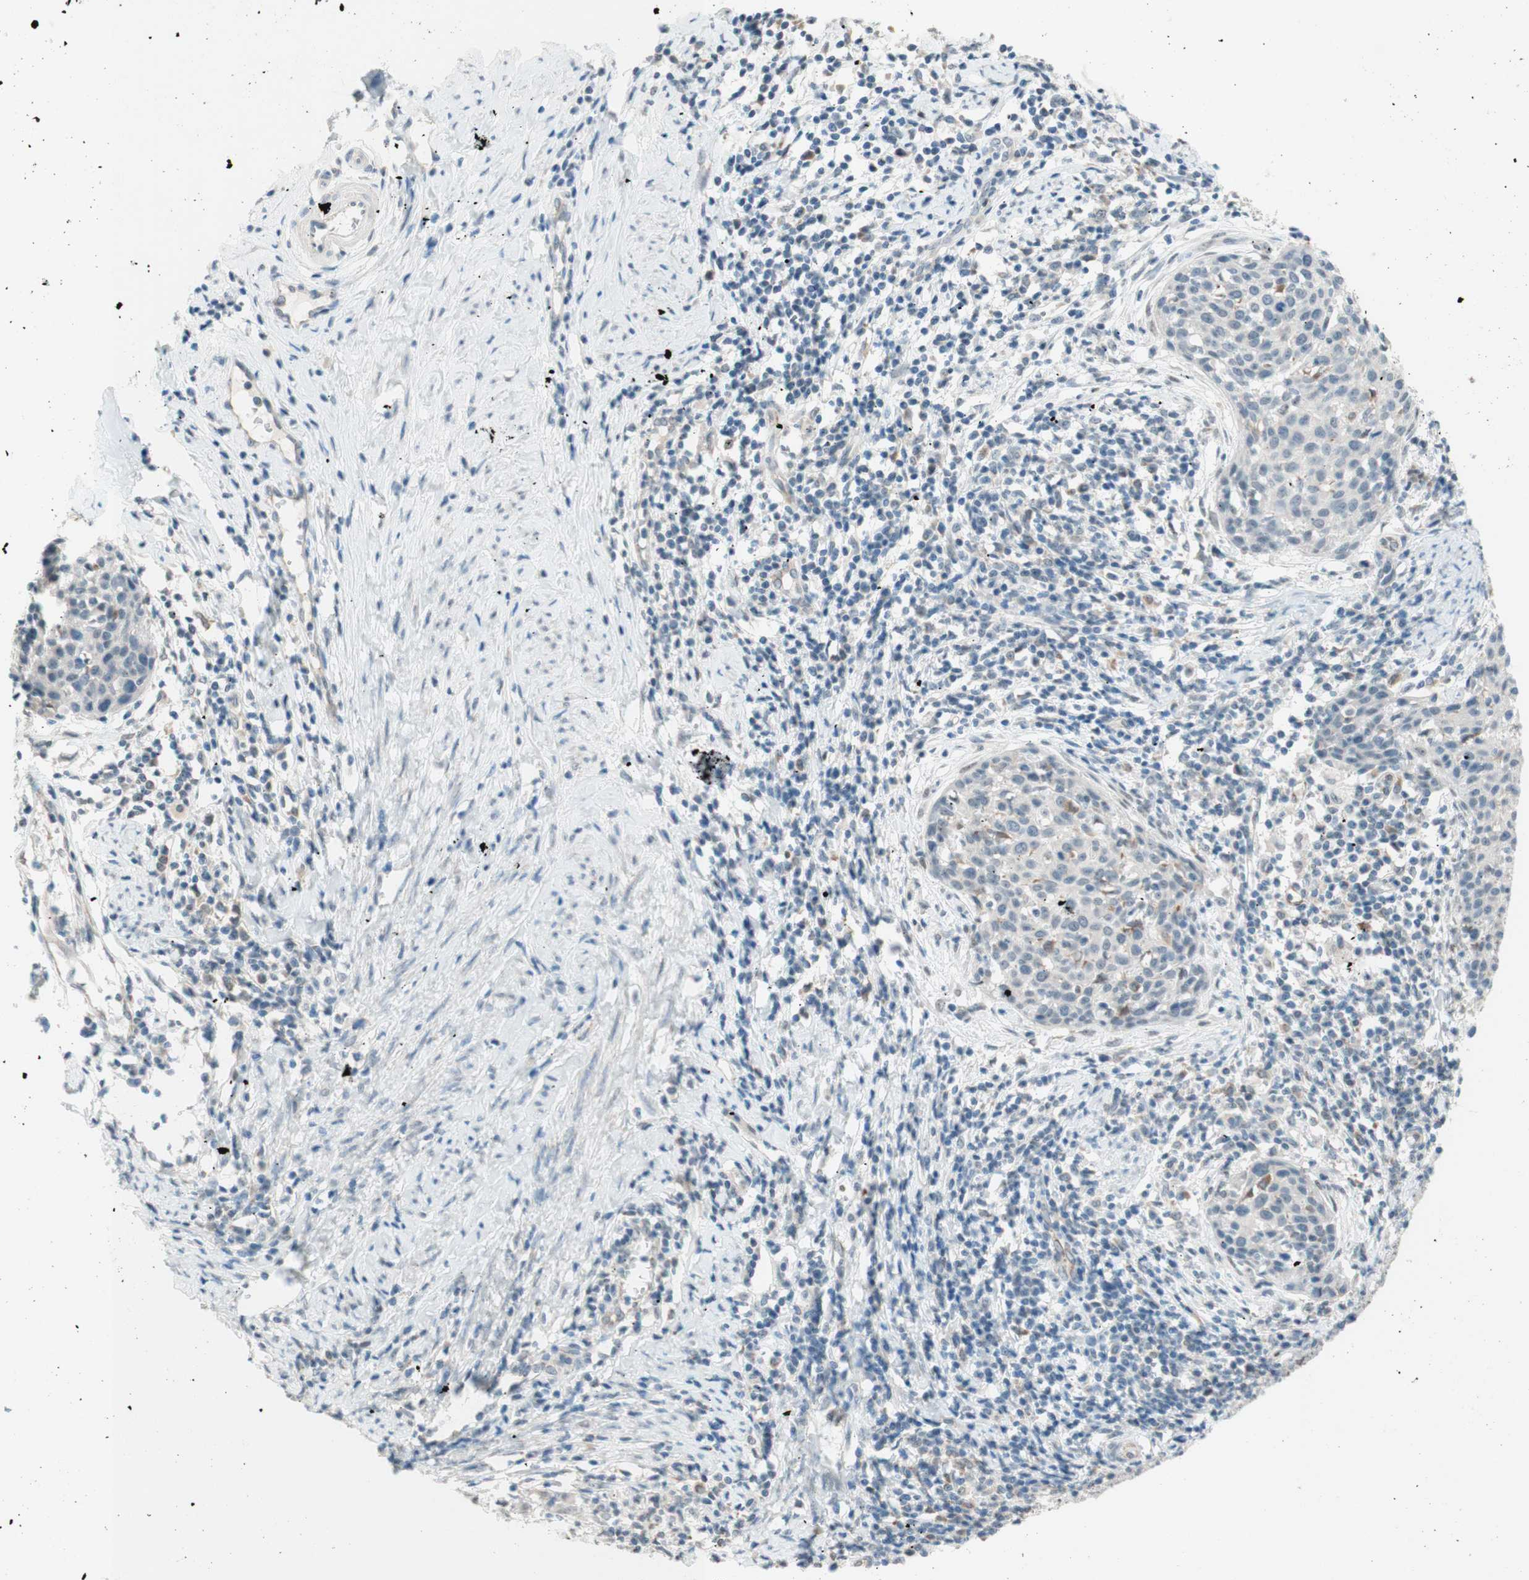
{"staining": {"intensity": "negative", "quantity": "none", "location": "none"}, "tissue": "cervical cancer", "cell_type": "Tumor cells", "image_type": "cancer", "snomed": [{"axis": "morphology", "description": "Squamous cell carcinoma, NOS"}, {"axis": "topography", "description": "Cervix"}], "caption": "This histopathology image is of cervical cancer stained with immunohistochemistry (IHC) to label a protein in brown with the nuclei are counter-stained blue. There is no positivity in tumor cells.", "gene": "JPH1", "patient": {"sex": "female", "age": 38}}